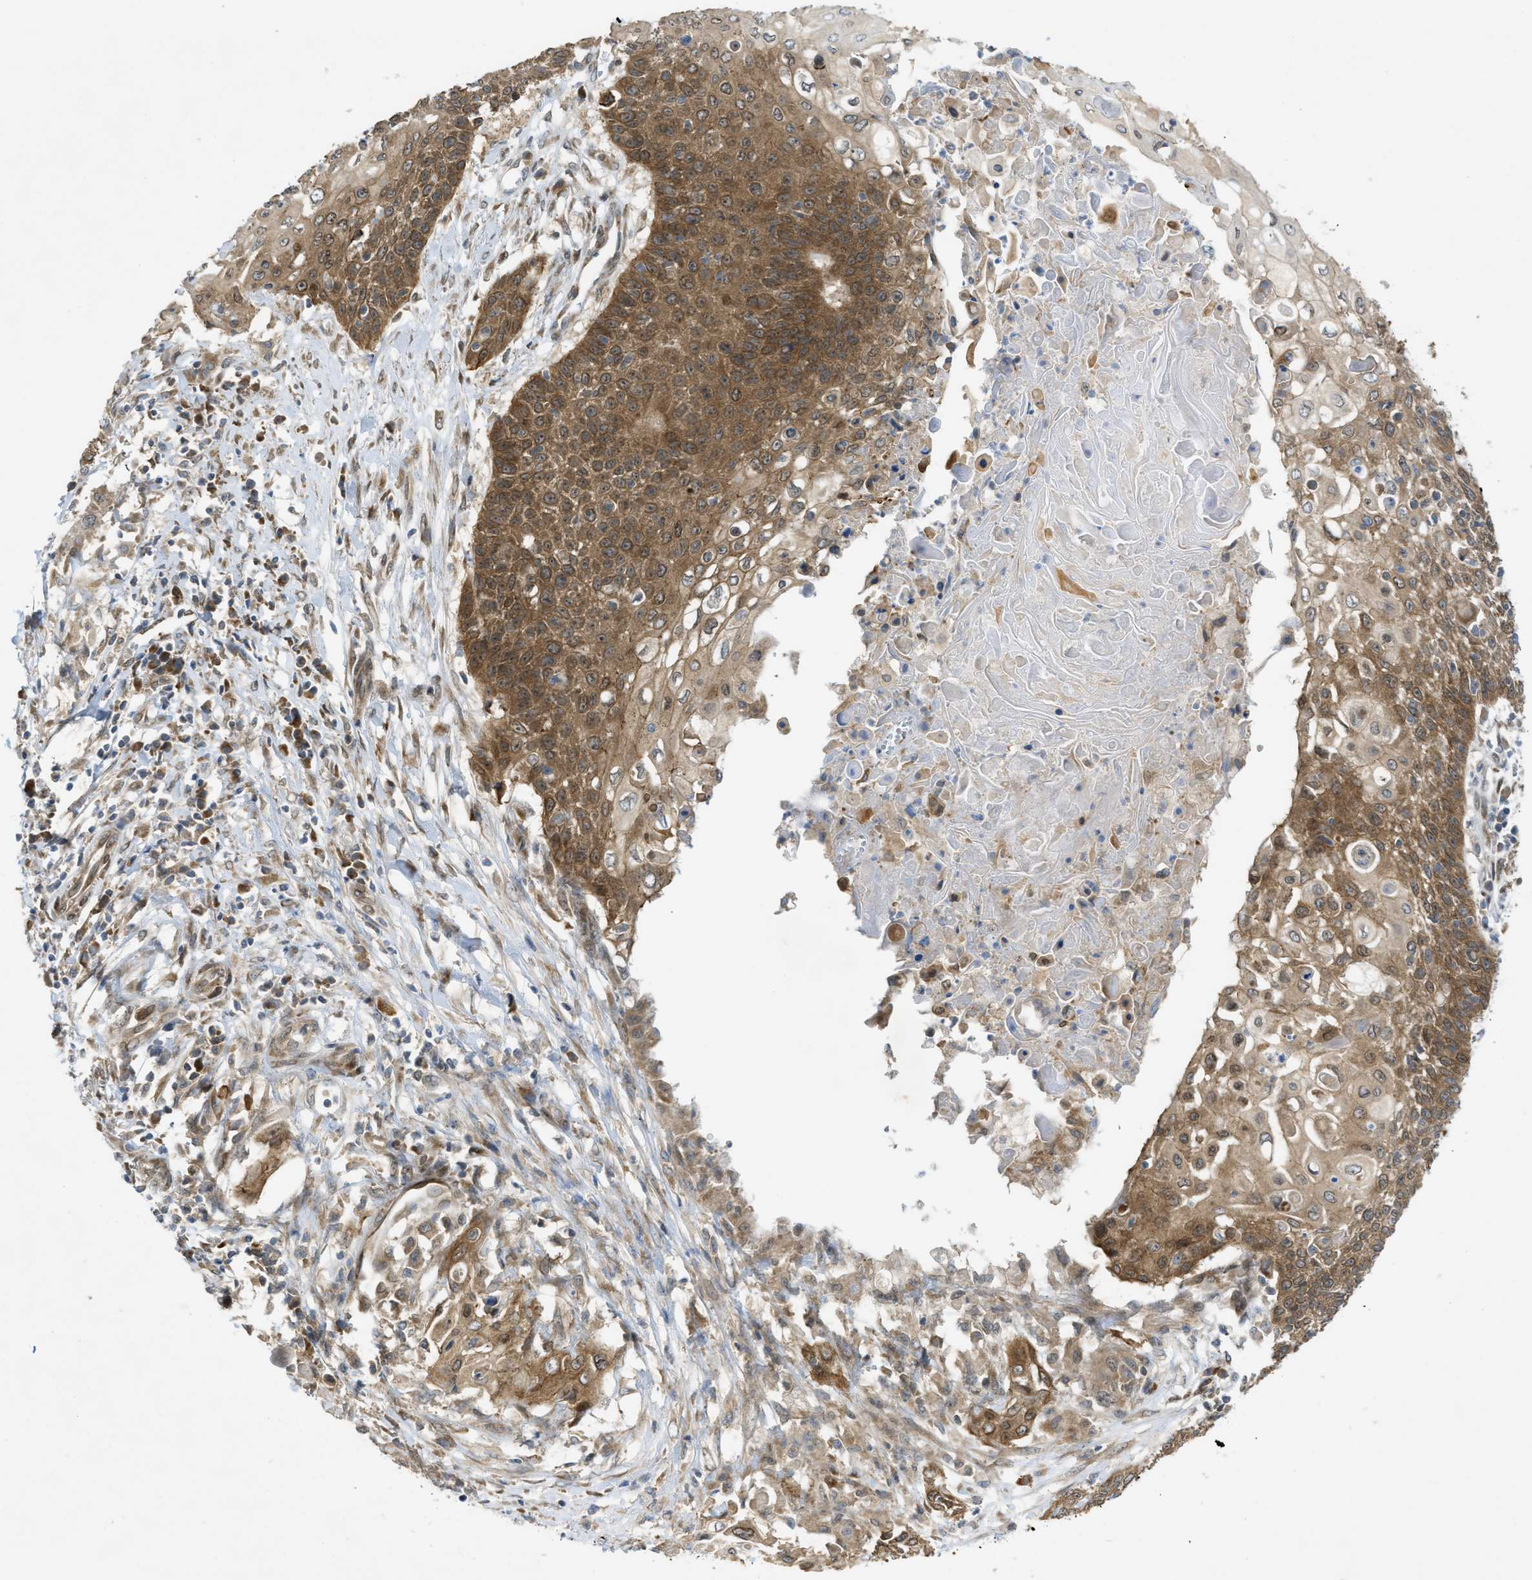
{"staining": {"intensity": "moderate", "quantity": ">75%", "location": "cytoplasmic/membranous"}, "tissue": "cervical cancer", "cell_type": "Tumor cells", "image_type": "cancer", "snomed": [{"axis": "morphology", "description": "Squamous cell carcinoma, NOS"}, {"axis": "topography", "description": "Cervix"}], "caption": "Human cervical cancer stained with a protein marker exhibits moderate staining in tumor cells.", "gene": "EIF2AK3", "patient": {"sex": "female", "age": 39}}